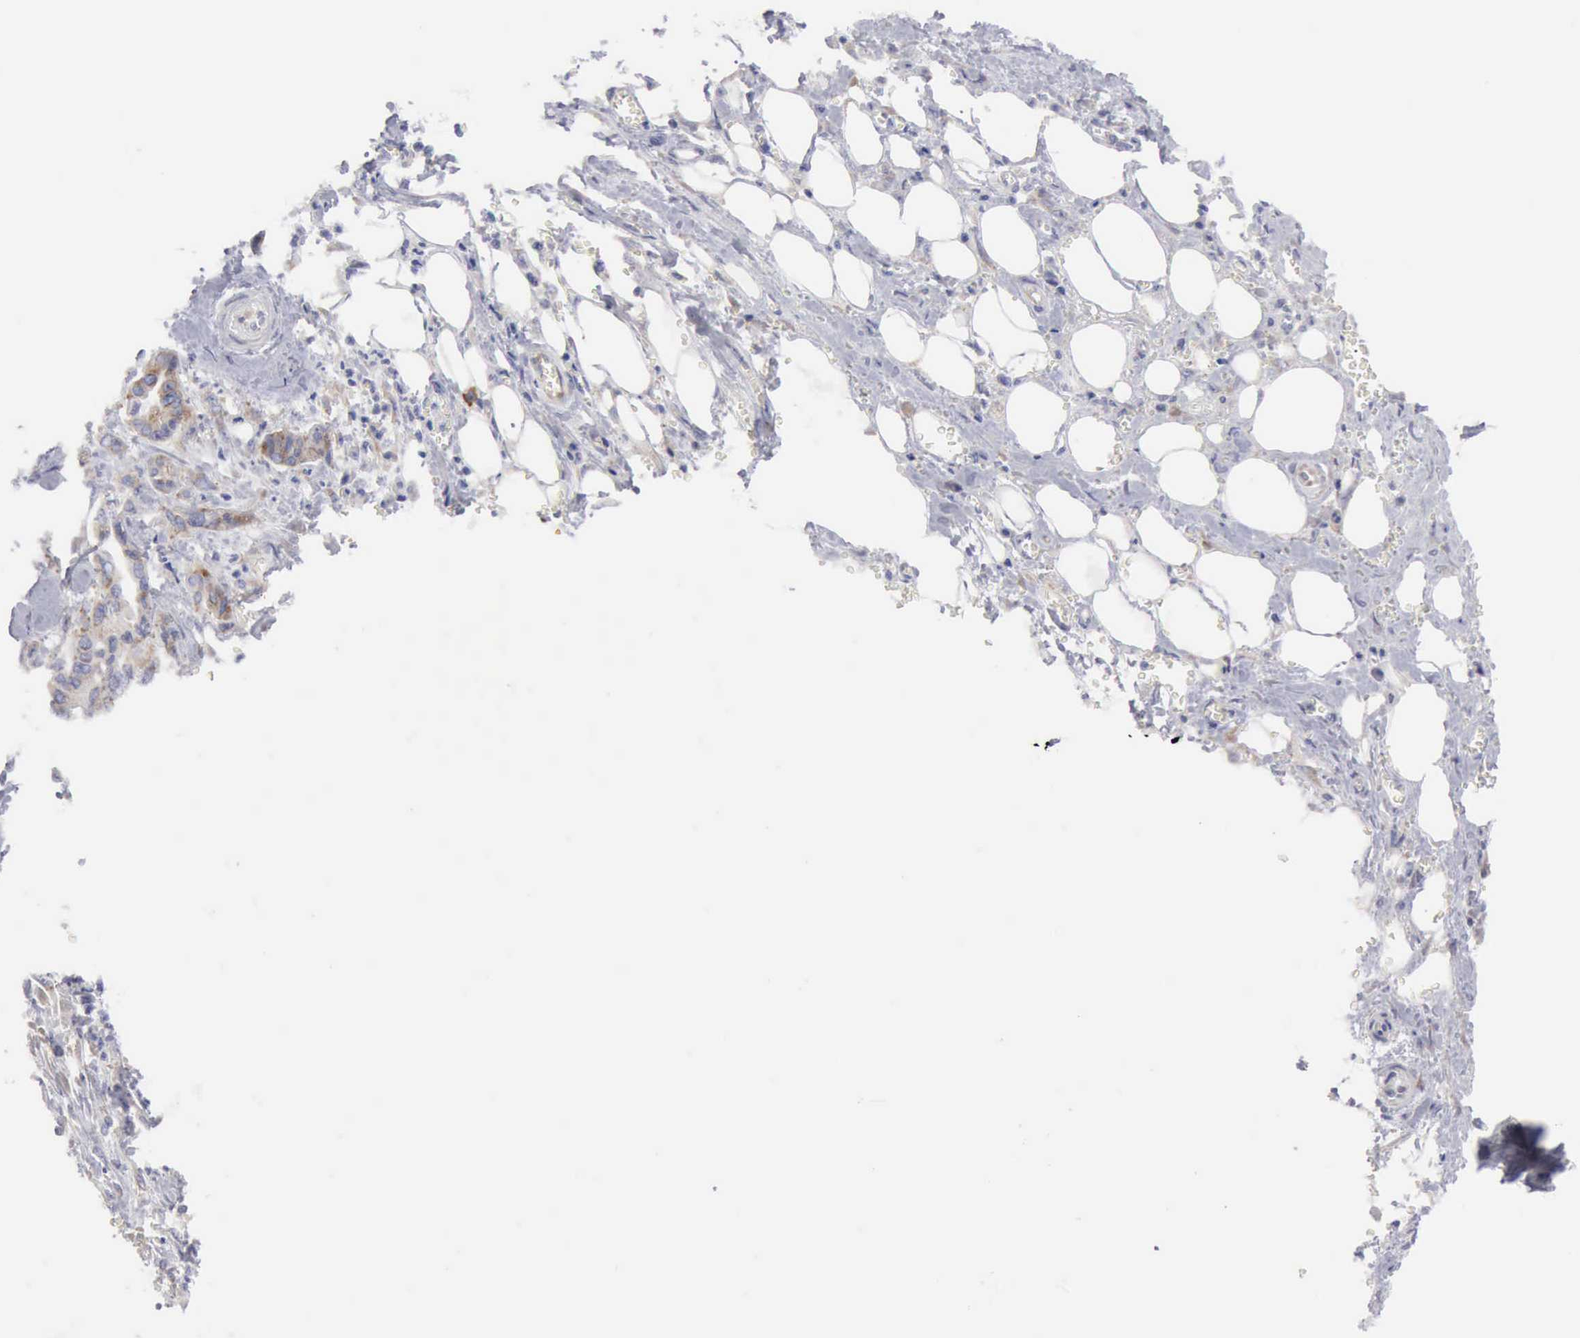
{"staining": {"intensity": "moderate", "quantity": "25%-75%", "location": "cytoplasmic/membranous"}, "tissue": "pancreatic cancer", "cell_type": "Tumor cells", "image_type": "cancer", "snomed": [{"axis": "morphology", "description": "Adenocarcinoma, NOS"}, {"axis": "topography", "description": "Pancreas"}], "caption": "Tumor cells reveal moderate cytoplasmic/membranous expression in approximately 25%-75% of cells in pancreatic adenocarcinoma.", "gene": "TXLNG", "patient": {"sex": "male", "age": 69}}